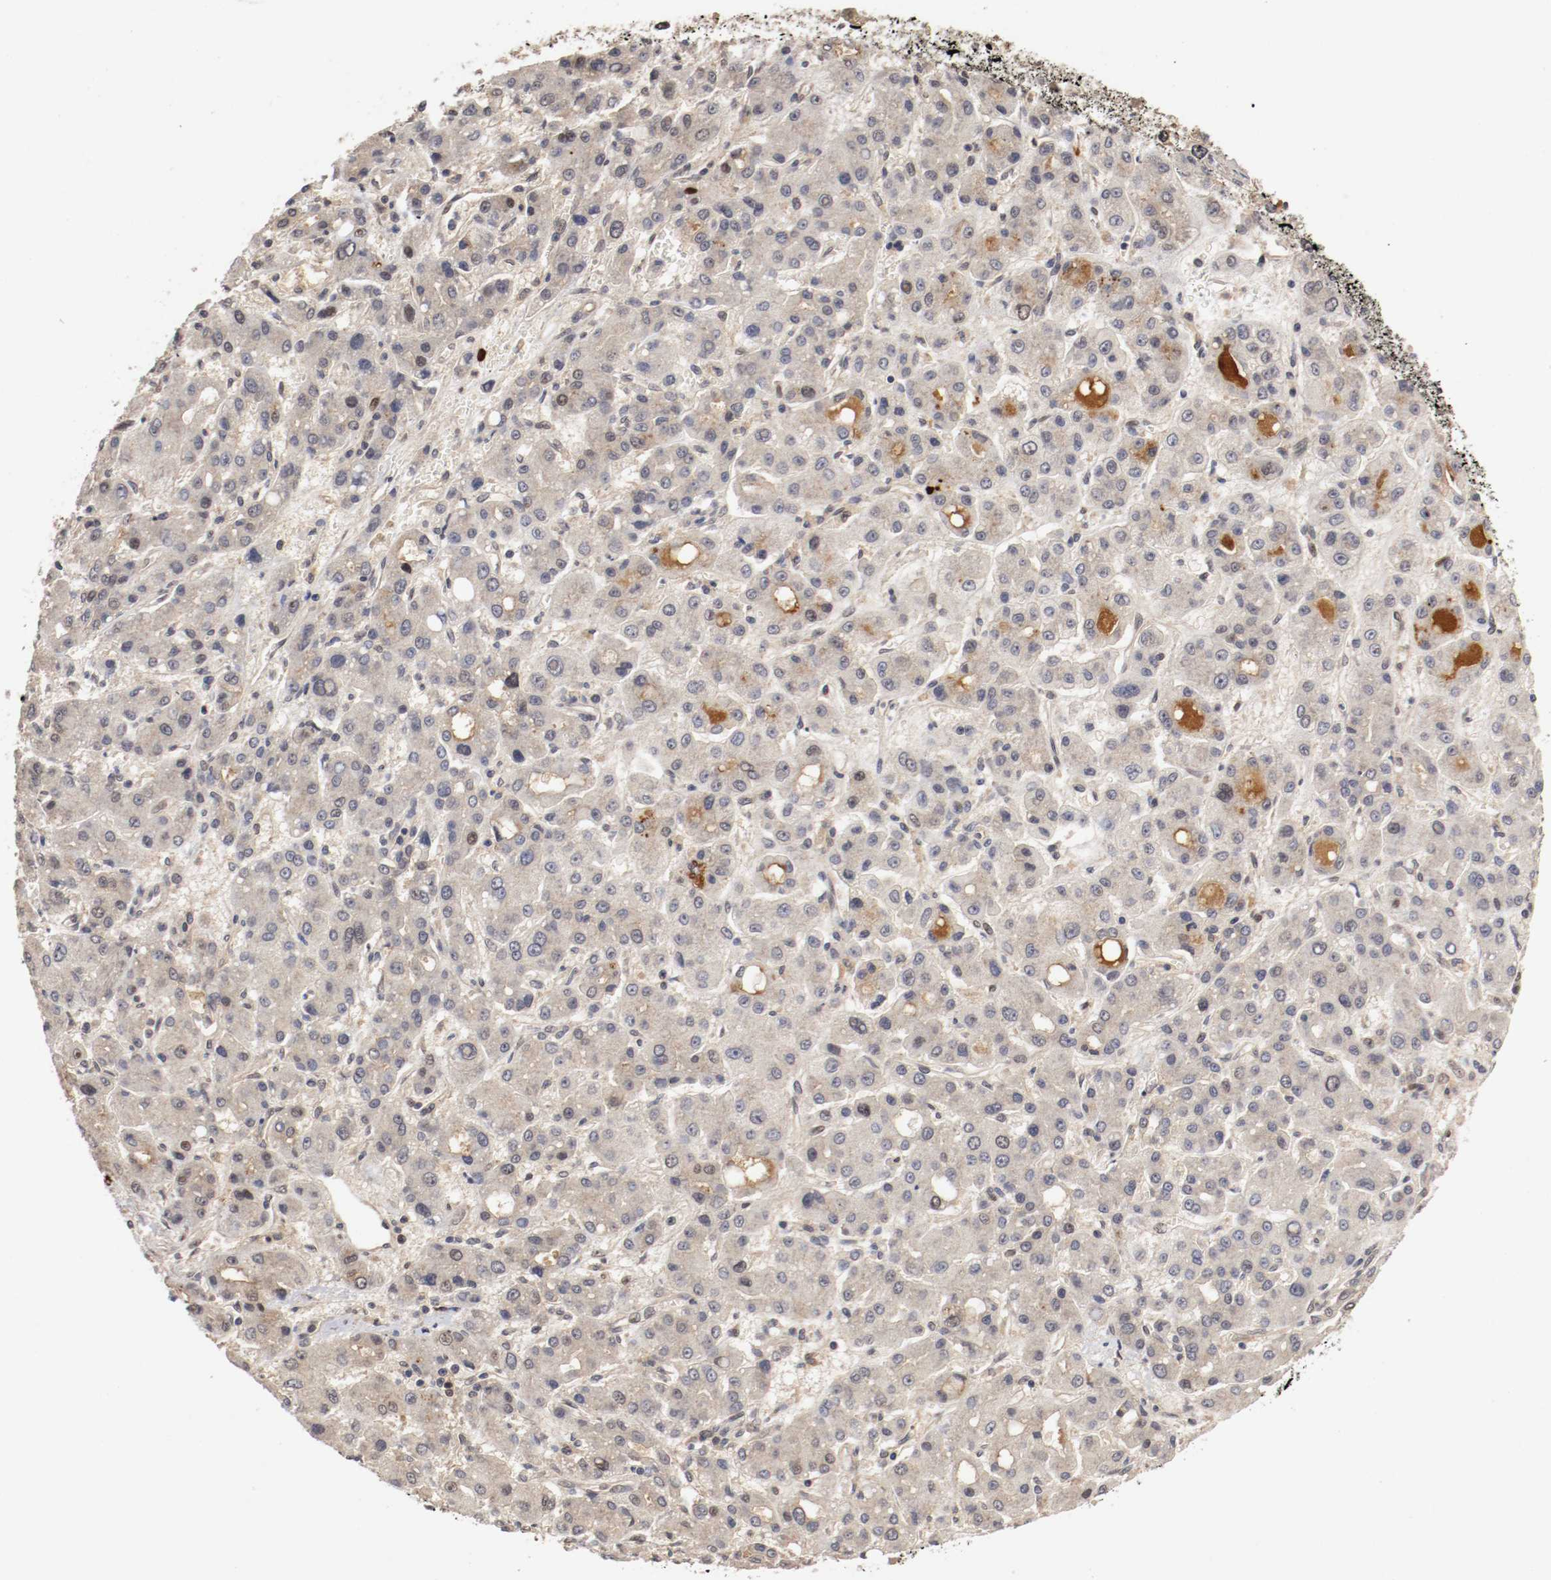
{"staining": {"intensity": "weak", "quantity": "<25%", "location": "cytoplasmic/membranous"}, "tissue": "liver cancer", "cell_type": "Tumor cells", "image_type": "cancer", "snomed": [{"axis": "morphology", "description": "Carcinoma, Hepatocellular, NOS"}, {"axis": "topography", "description": "Liver"}], "caption": "There is no significant positivity in tumor cells of hepatocellular carcinoma (liver).", "gene": "DNMT3B", "patient": {"sex": "male", "age": 55}}